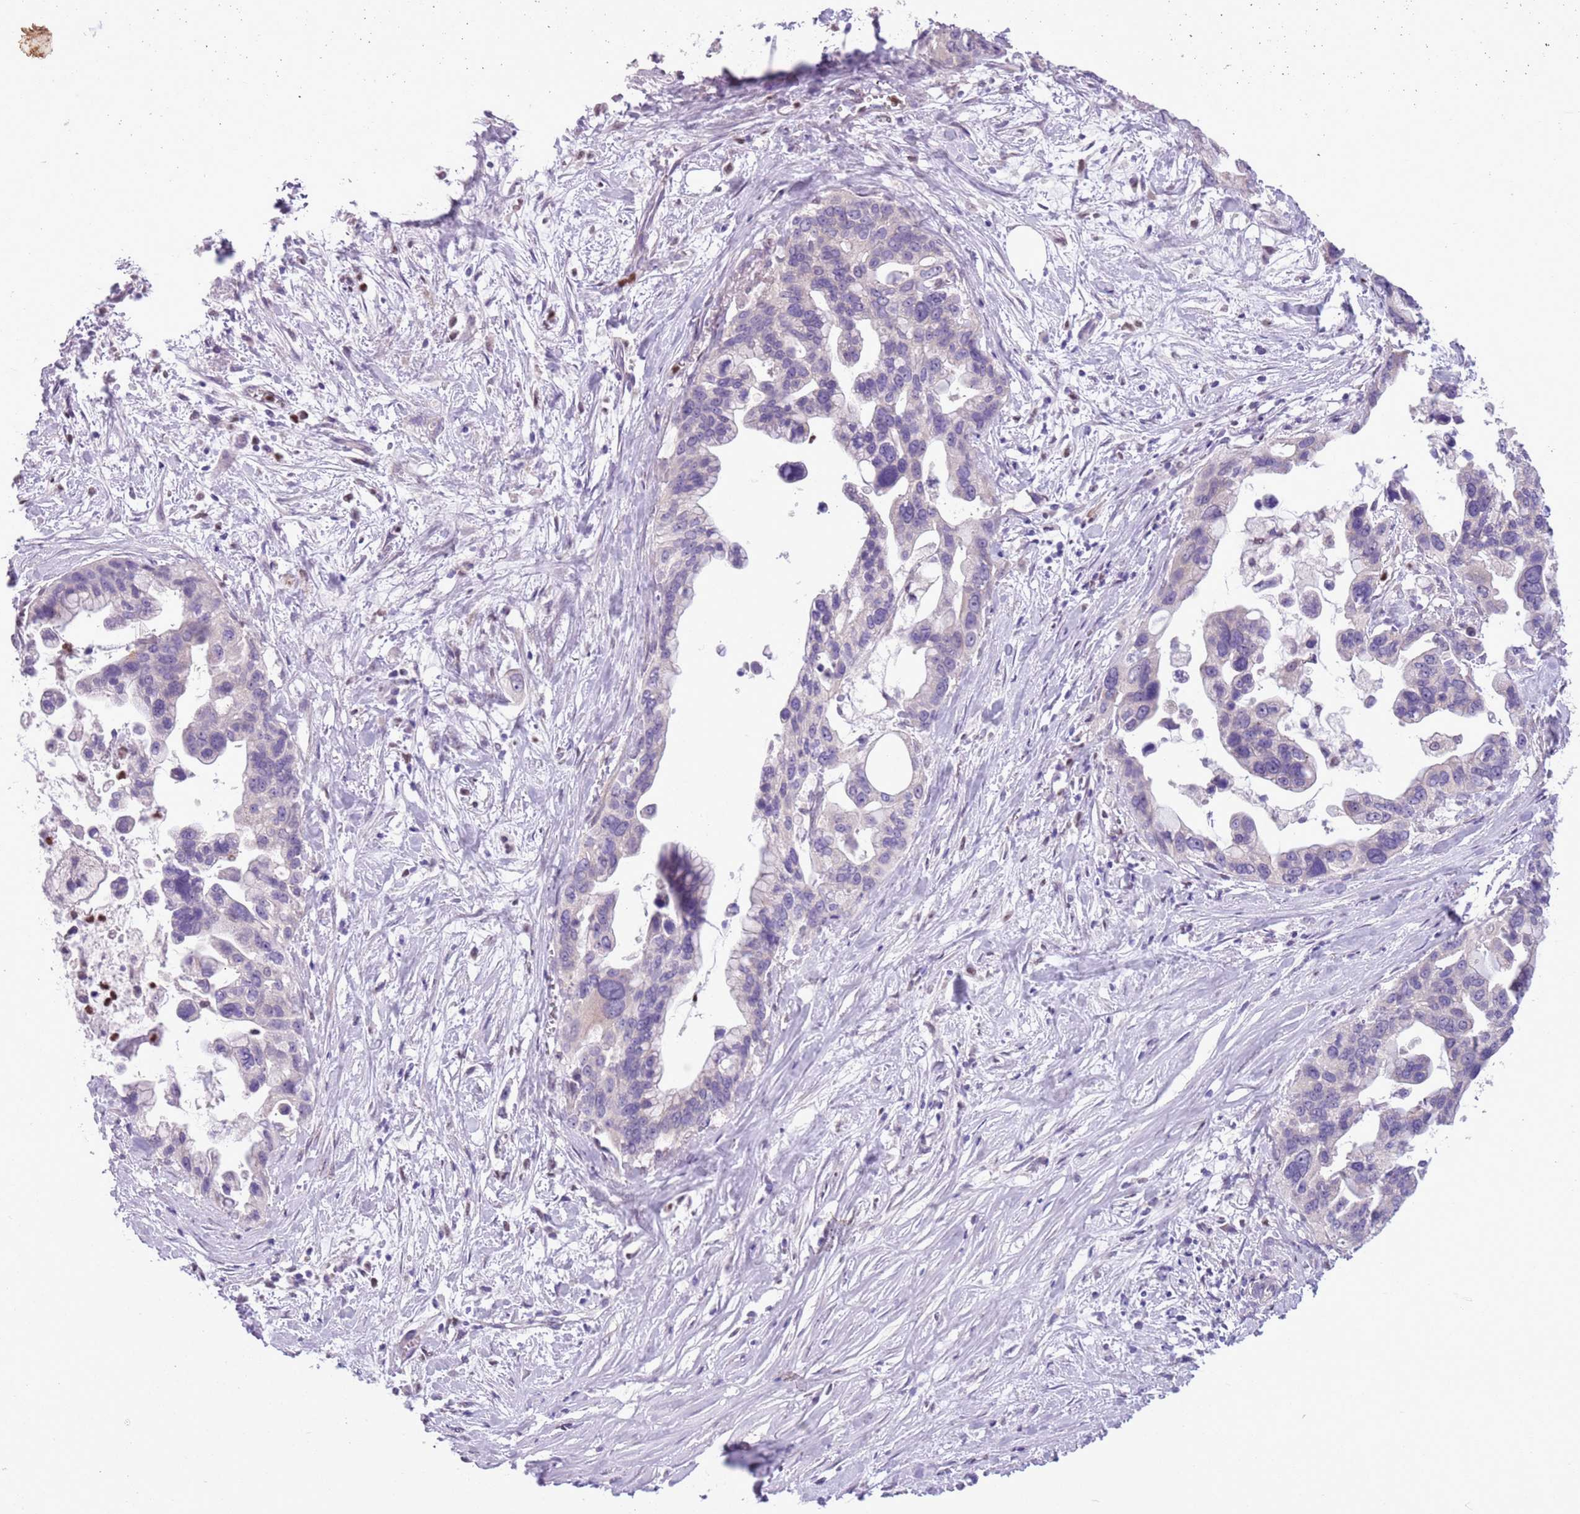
{"staining": {"intensity": "negative", "quantity": "none", "location": "none"}, "tissue": "pancreatic cancer", "cell_type": "Tumor cells", "image_type": "cancer", "snomed": [{"axis": "morphology", "description": "Adenocarcinoma, NOS"}, {"axis": "topography", "description": "Pancreas"}], "caption": "Image shows no significant protein positivity in tumor cells of adenocarcinoma (pancreatic). (DAB immunohistochemistry (IHC) with hematoxylin counter stain).", "gene": "ADCY7", "patient": {"sex": "female", "age": 83}}